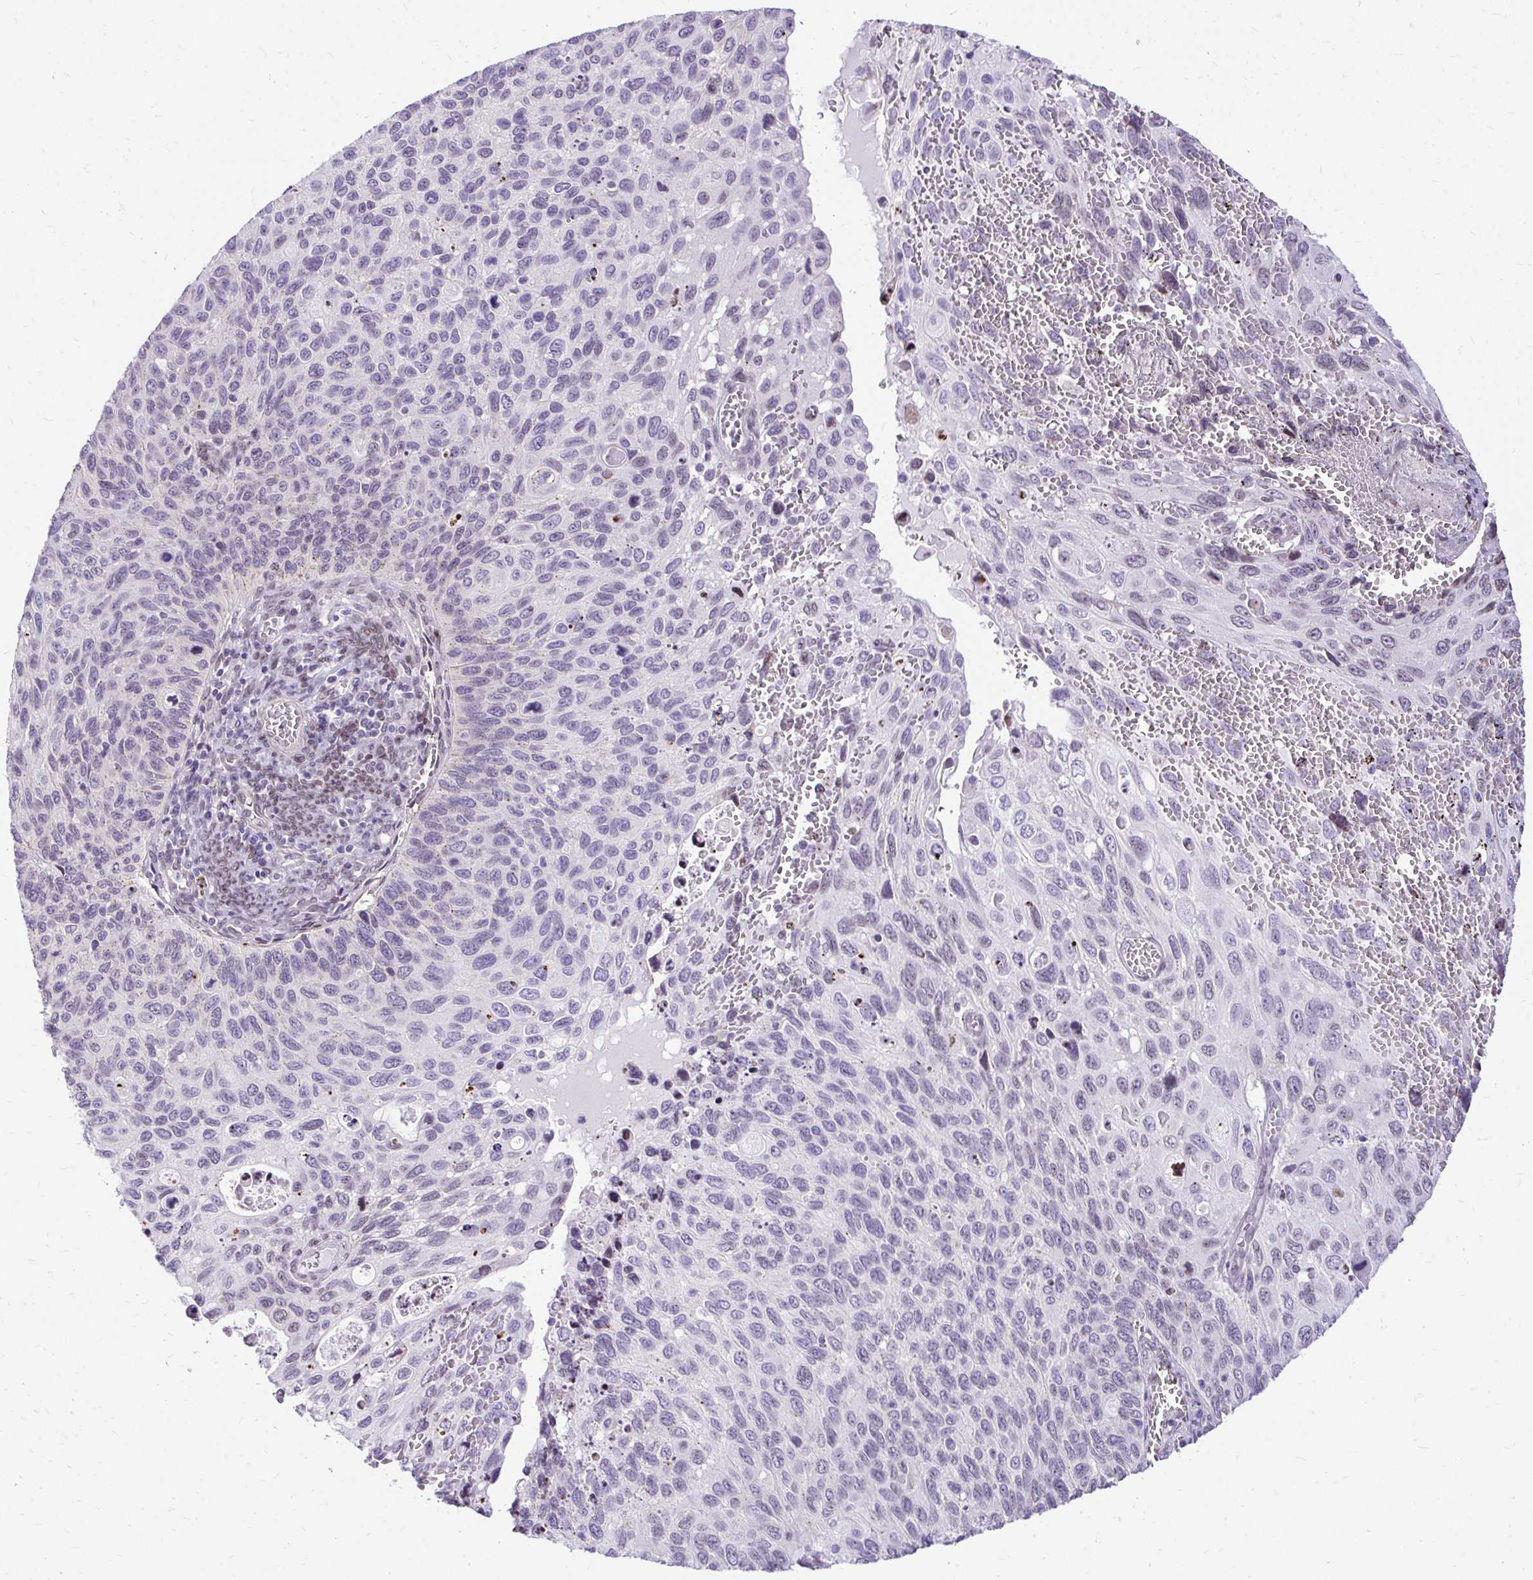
{"staining": {"intensity": "negative", "quantity": "none", "location": "none"}, "tissue": "cervical cancer", "cell_type": "Tumor cells", "image_type": "cancer", "snomed": [{"axis": "morphology", "description": "Squamous cell carcinoma, NOS"}, {"axis": "topography", "description": "Cervix"}], "caption": "Tumor cells show no significant protein staining in cervical cancer (squamous cell carcinoma).", "gene": "BANF1", "patient": {"sex": "female", "age": 70}}